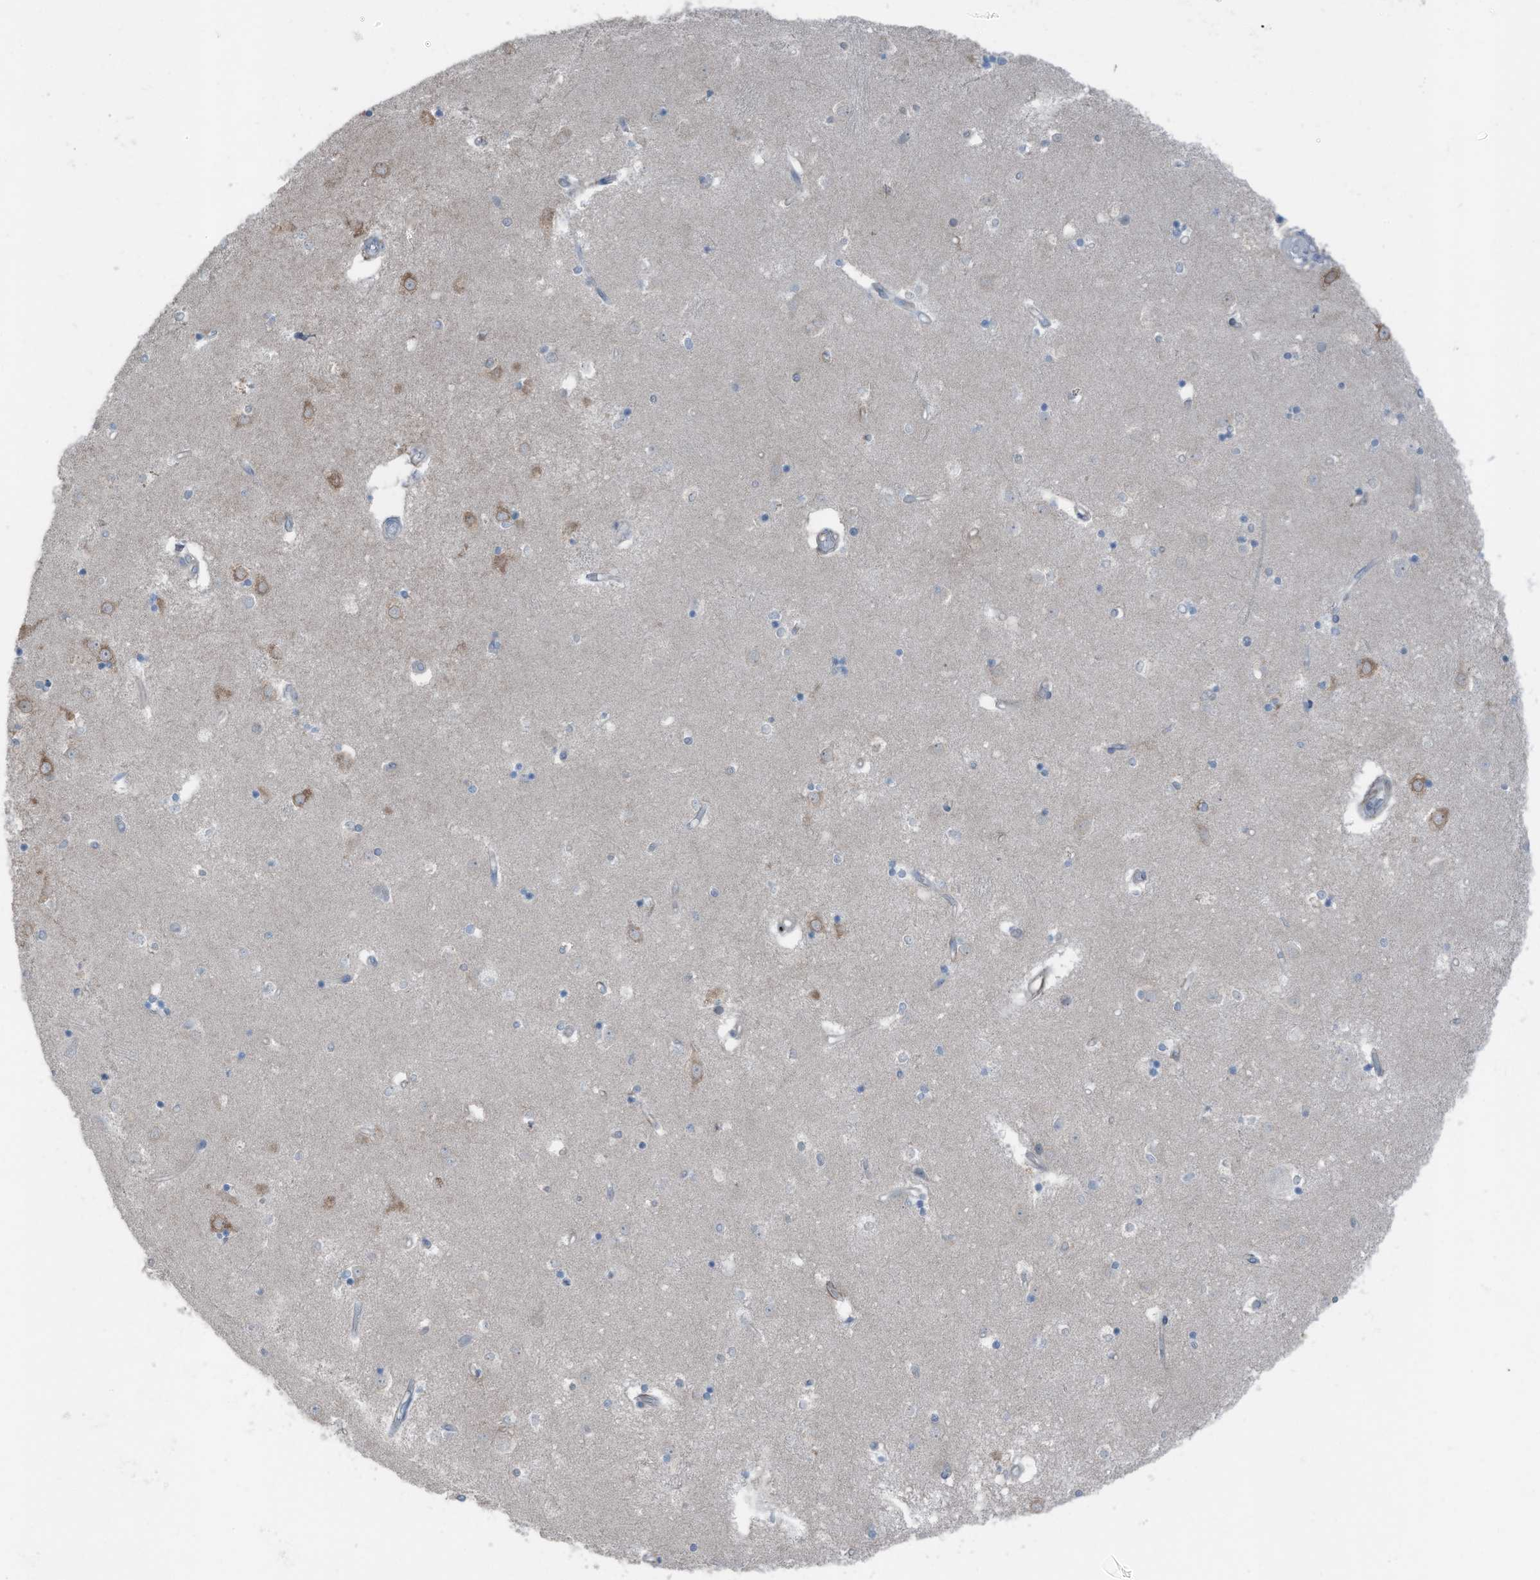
{"staining": {"intensity": "negative", "quantity": "none", "location": "none"}, "tissue": "caudate", "cell_type": "Glial cells", "image_type": "normal", "snomed": [{"axis": "morphology", "description": "Normal tissue, NOS"}, {"axis": "topography", "description": "Lateral ventricle wall"}], "caption": "A high-resolution histopathology image shows immunohistochemistry (IHC) staining of normal caudate, which shows no significant expression in glial cells.", "gene": "ARHGEF33", "patient": {"sex": "male", "age": 45}}